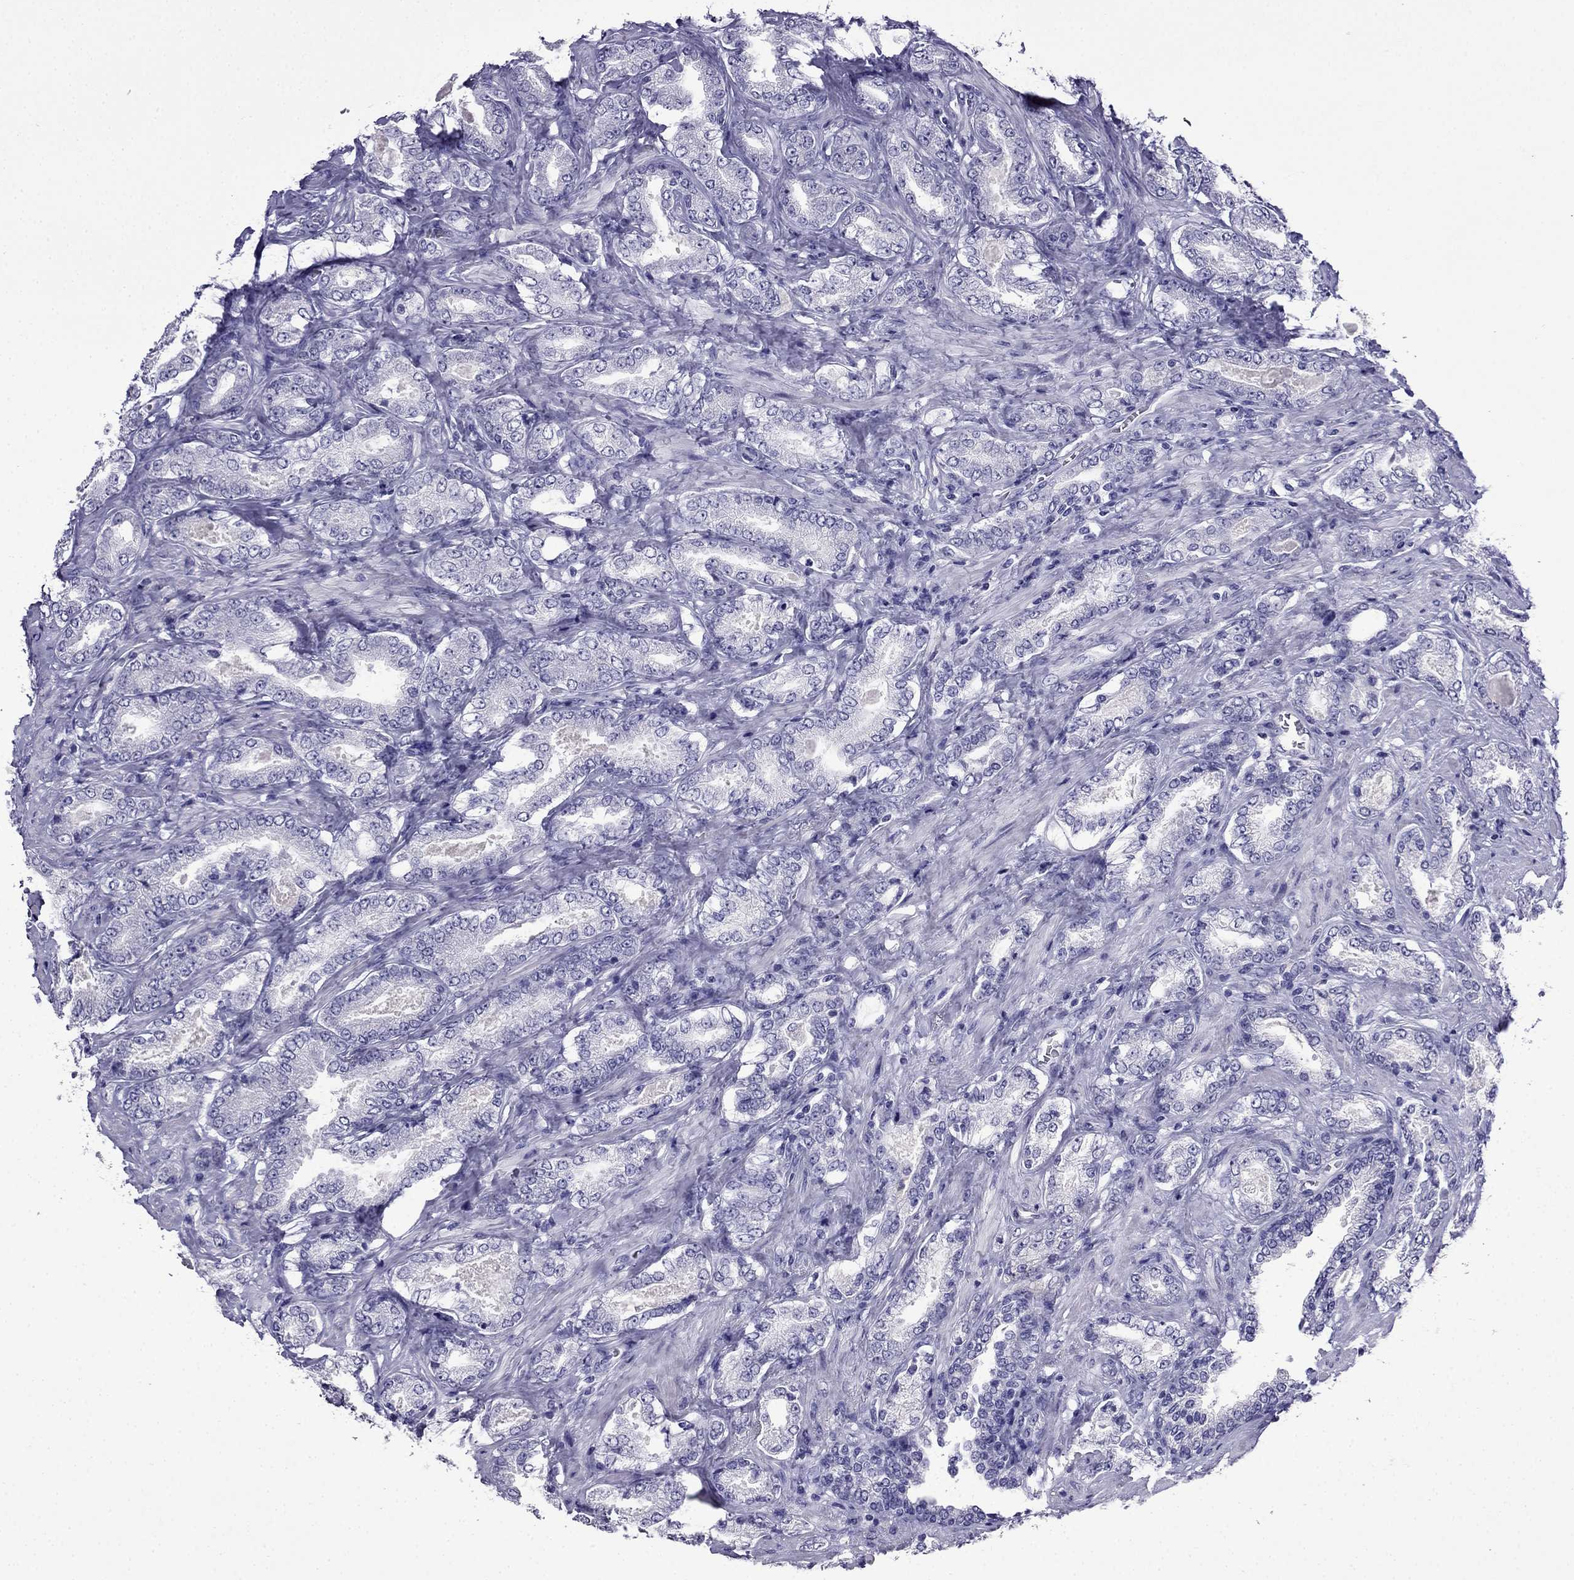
{"staining": {"intensity": "negative", "quantity": "none", "location": "none"}, "tissue": "prostate cancer", "cell_type": "Tumor cells", "image_type": "cancer", "snomed": [{"axis": "morphology", "description": "Adenocarcinoma, NOS"}, {"axis": "topography", "description": "Prostate"}], "caption": "DAB immunohistochemical staining of human prostate adenocarcinoma displays no significant staining in tumor cells.", "gene": "CDHR4", "patient": {"sex": "male", "age": 64}}